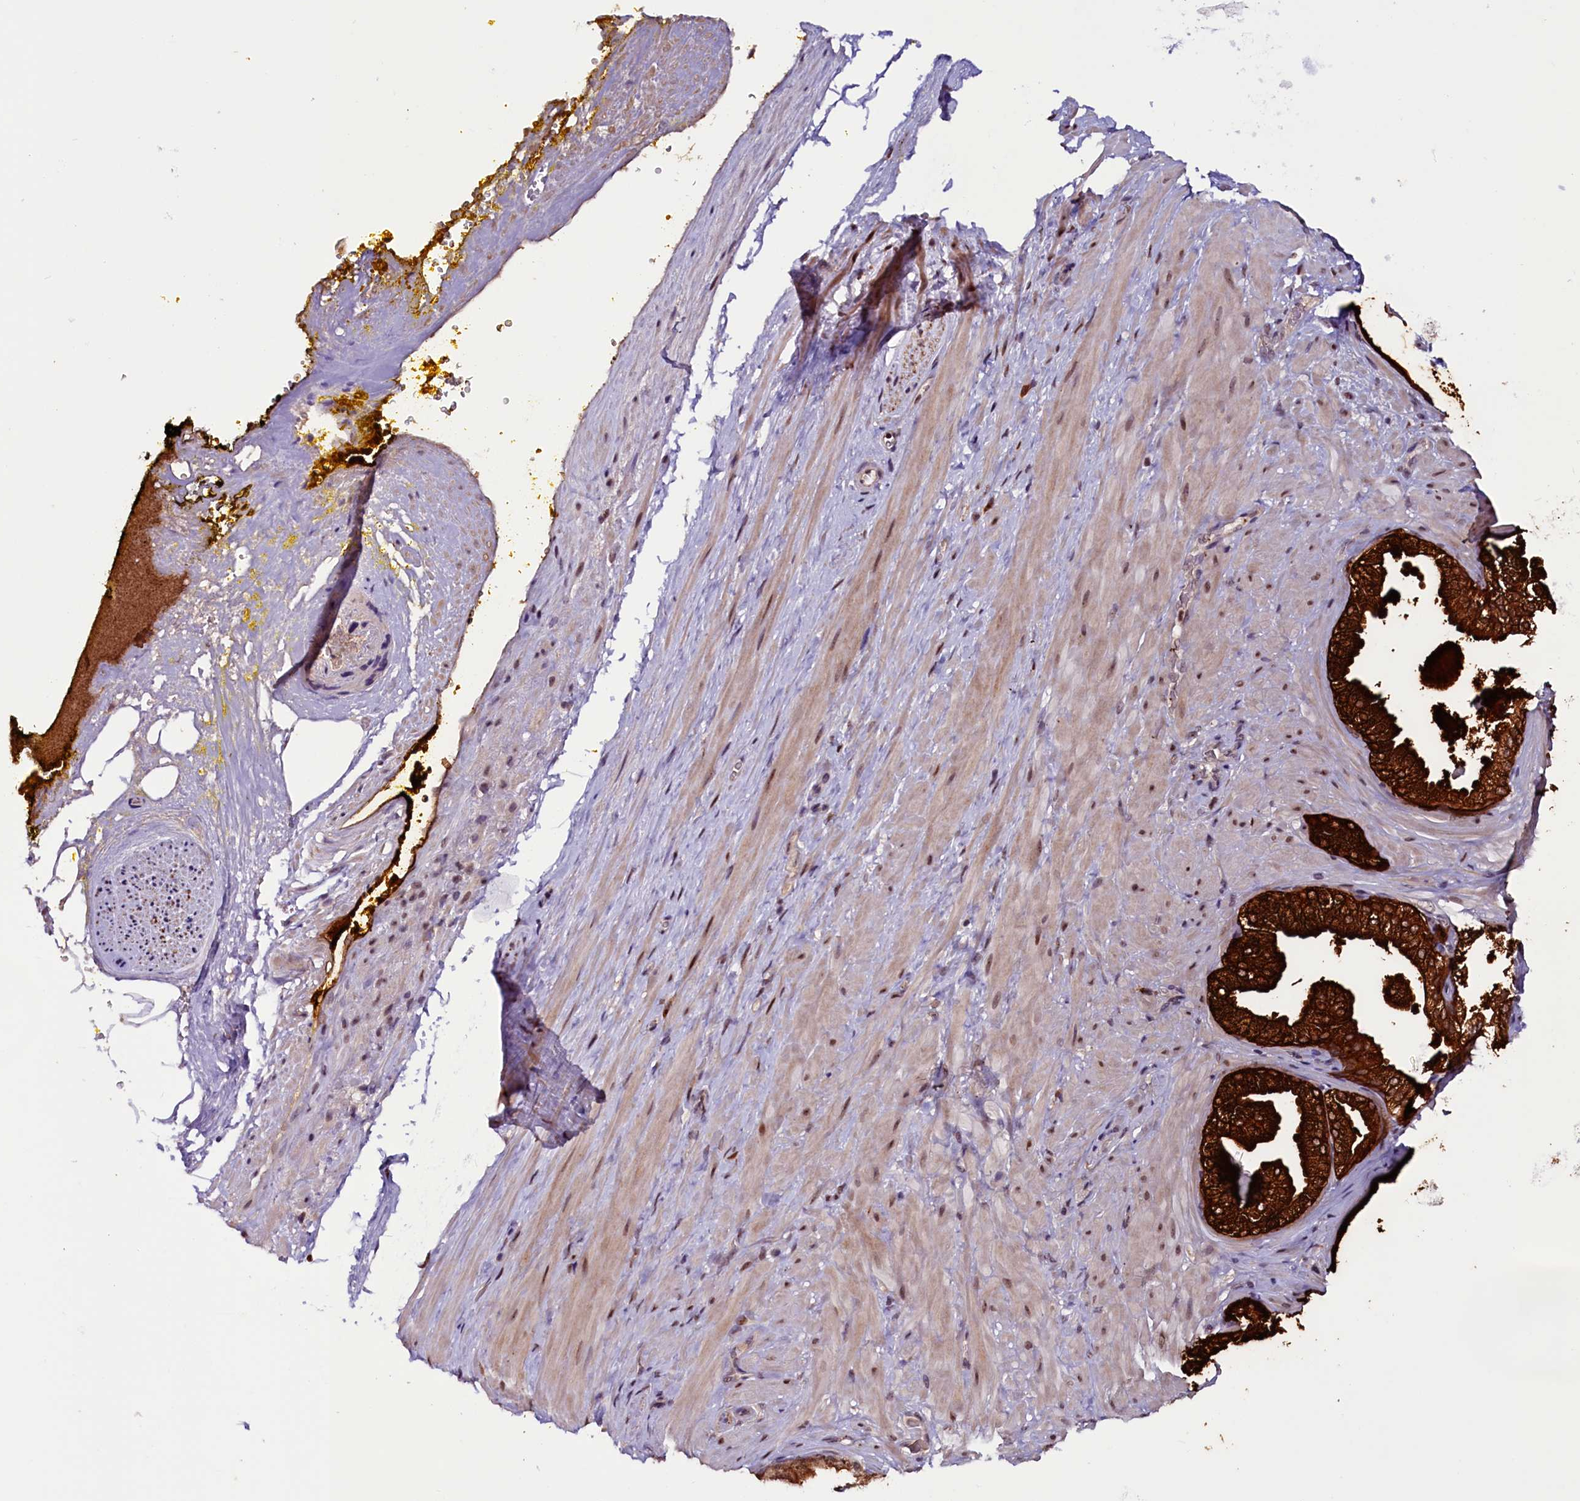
{"staining": {"intensity": "negative", "quantity": "none", "location": "none"}, "tissue": "adipose tissue", "cell_type": "Adipocytes", "image_type": "normal", "snomed": [{"axis": "morphology", "description": "Normal tissue, NOS"}, {"axis": "morphology", "description": "Adenocarcinoma, Low grade"}, {"axis": "topography", "description": "Prostate"}, {"axis": "topography", "description": "Peripheral nerve tissue"}], "caption": "High magnification brightfield microscopy of benign adipose tissue stained with DAB (brown) and counterstained with hematoxylin (blue): adipocytes show no significant positivity. The staining was performed using DAB to visualize the protein expression in brown, while the nuclei were stained in blue with hematoxylin (Magnification: 20x).", "gene": "RNMT", "patient": {"sex": "male", "age": 63}}